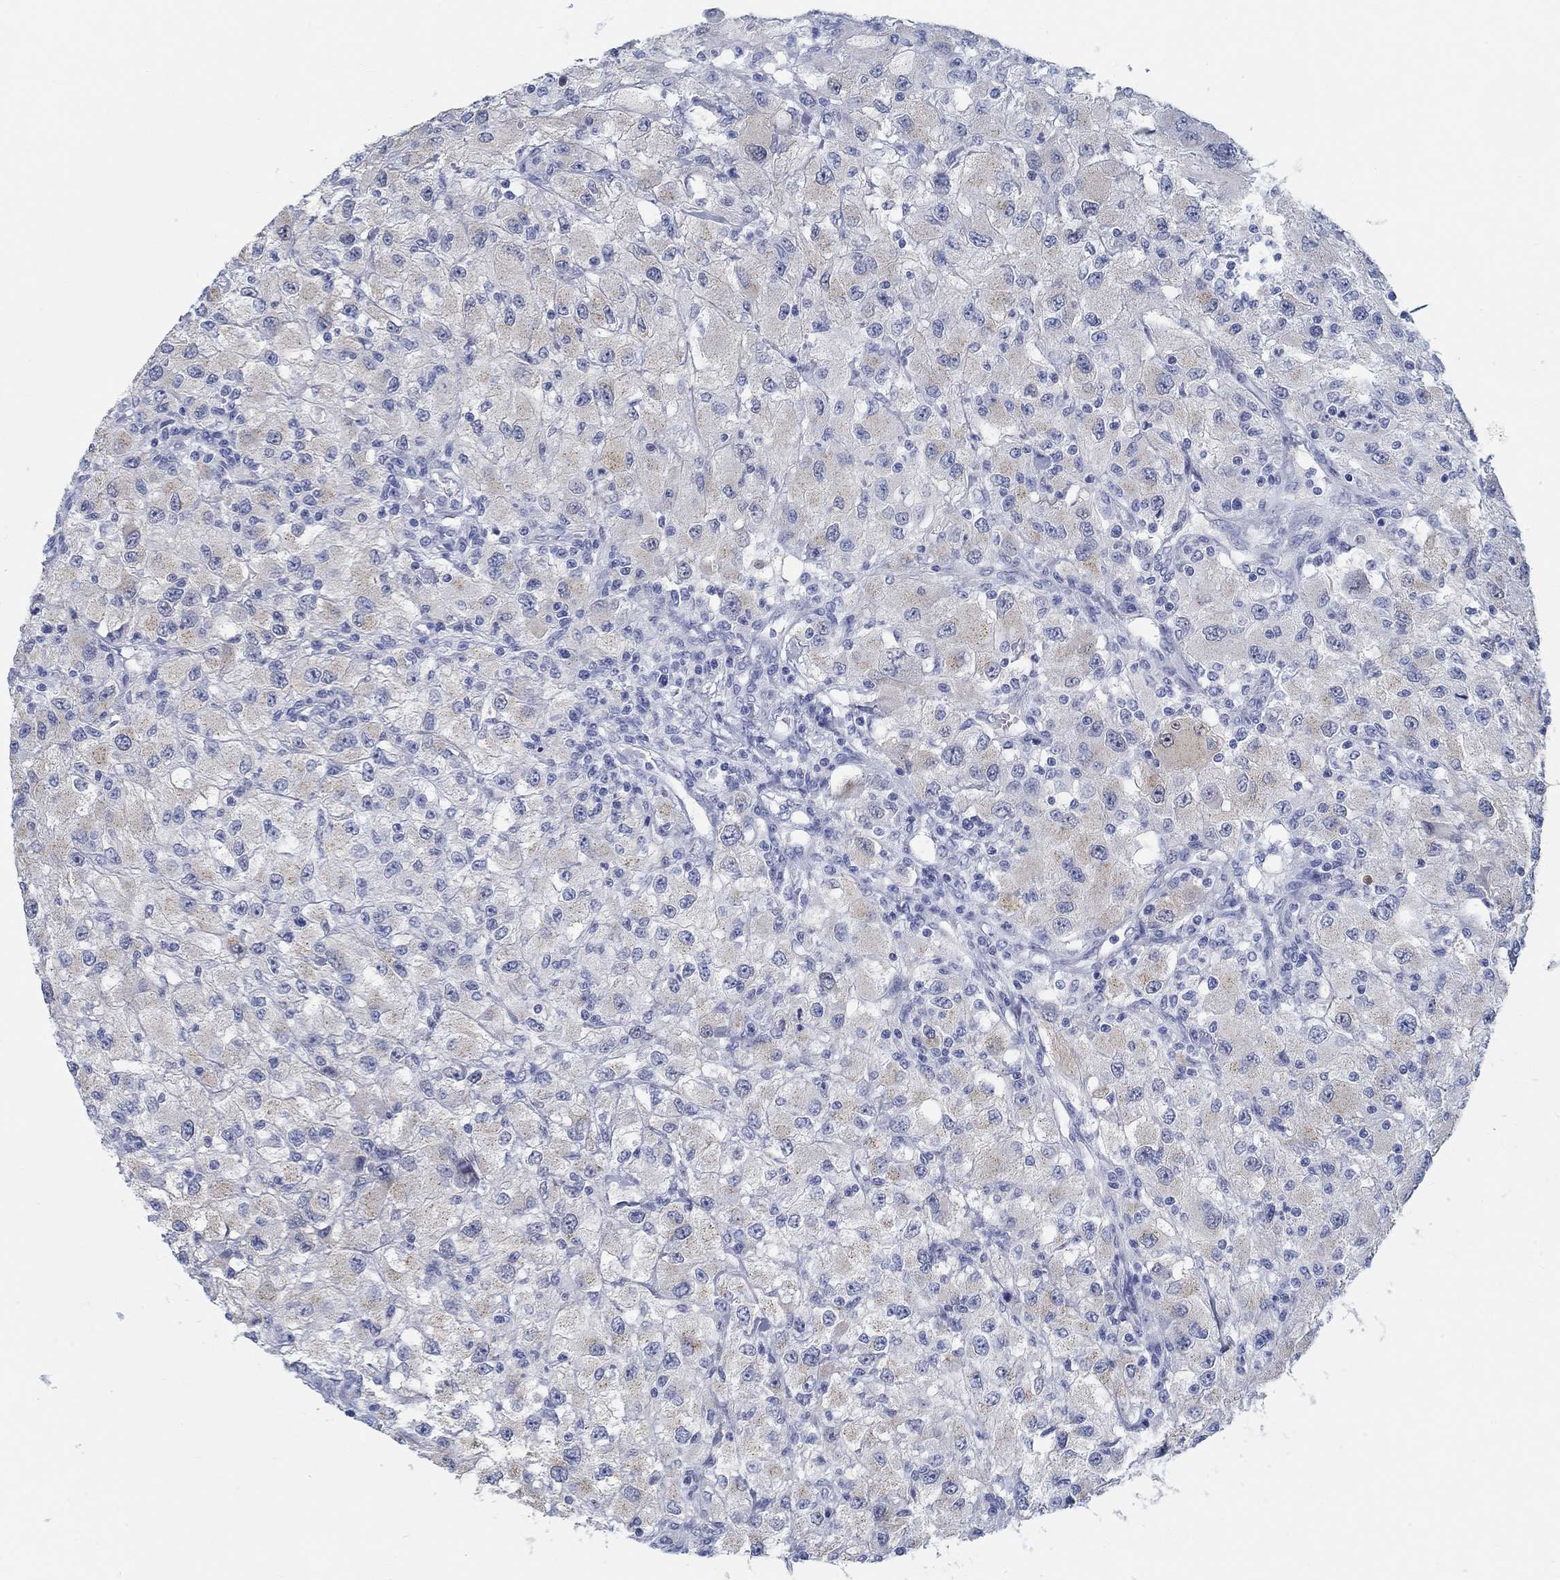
{"staining": {"intensity": "weak", "quantity": "<25%", "location": "cytoplasmic/membranous"}, "tissue": "renal cancer", "cell_type": "Tumor cells", "image_type": "cancer", "snomed": [{"axis": "morphology", "description": "Adenocarcinoma, NOS"}, {"axis": "topography", "description": "Kidney"}], "caption": "High power microscopy image of an IHC histopathology image of renal adenocarcinoma, revealing no significant expression in tumor cells. (DAB (3,3'-diaminobenzidine) immunohistochemistry (IHC) visualized using brightfield microscopy, high magnification).", "gene": "TEKT4", "patient": {"sex": "female", "age": 67}}